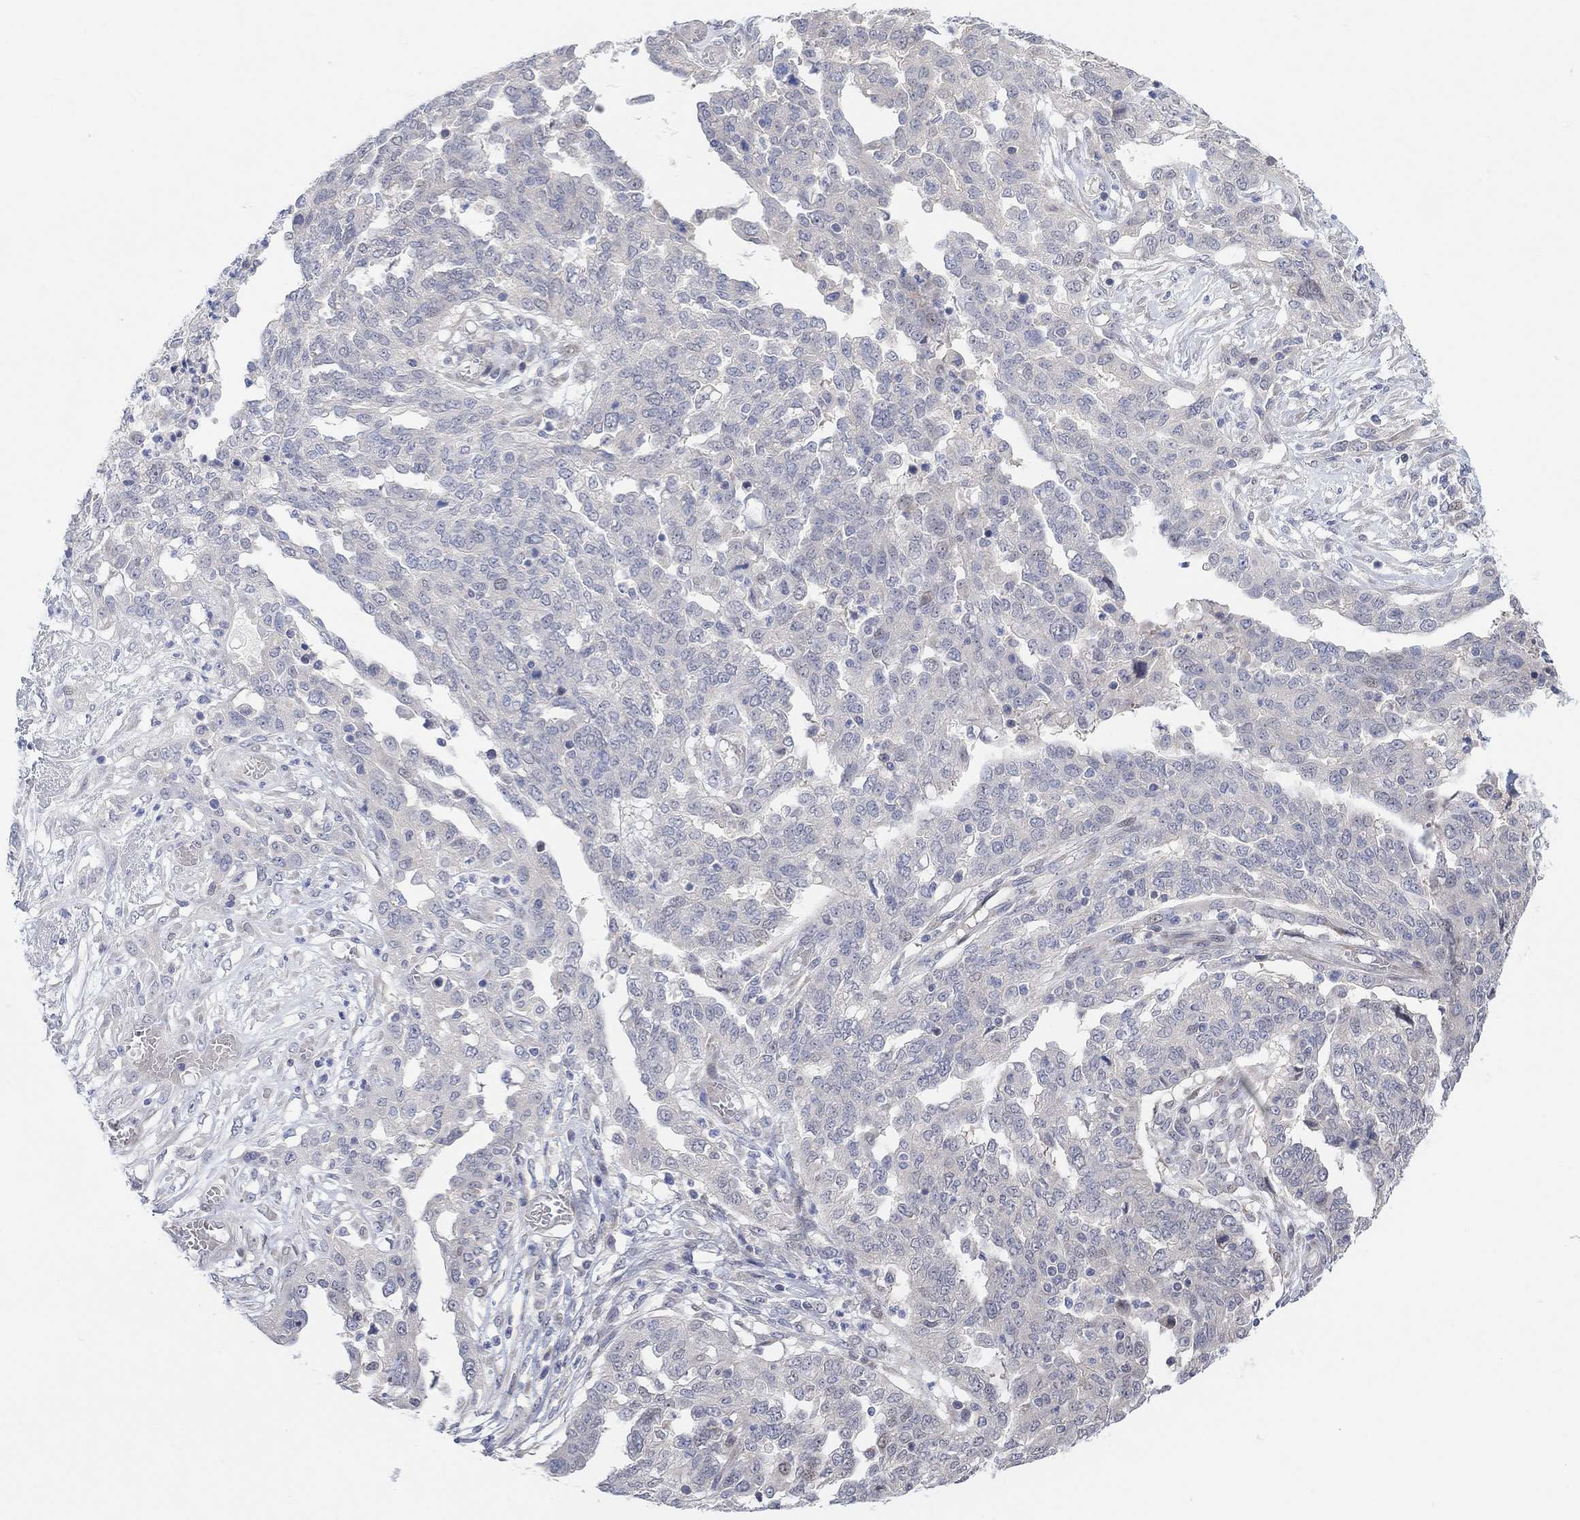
{"staining": {"intensity": "negative", "quantity": "none", "location": "none"}, "tissue": "ovarian cancer", "cell_type": "Tumor cells", "image_type": "cancer", "snomed": [{"axis": "morphology", "description": "Cystadenocarcinoma, serous, NOS"}, {"axis": "topography", "description": "Ovary"}], "caption": "The image demonstrates no significant expression in tumor cells of ovarian cancer (serous cystadenocarcinoma).", "gene": "CNTF", "patient": {"sex": "female", "age": 67}}